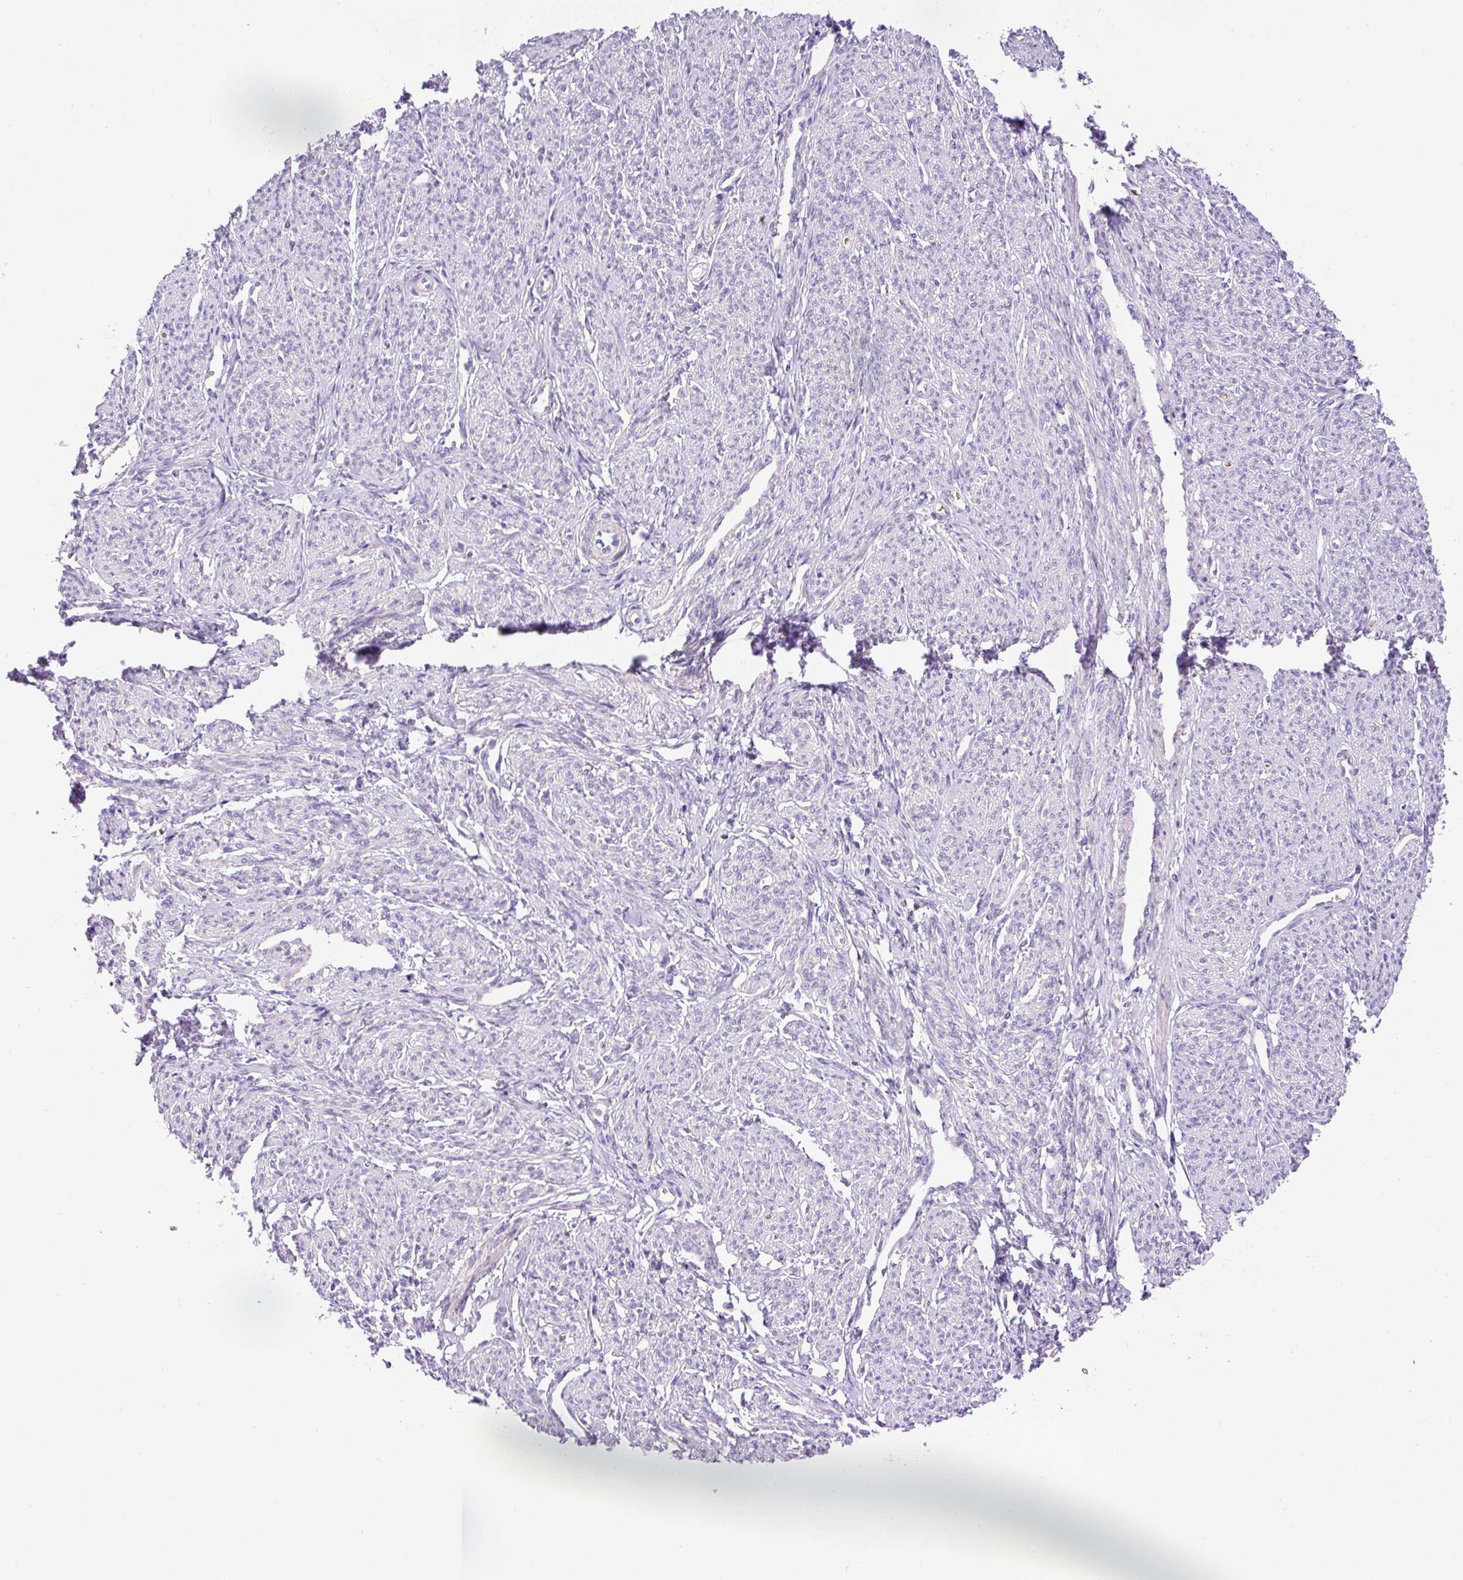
{"staining": {"intensity": "moderate", "quantity": "25%-75%", "location": "cytoplasmic/membranous"}, "tissue": "smooth muscle", "cell_type": "Smooth muscle cells", "image_type": "normal", "snomed": [{"axis": "morphology", "description": "Normal tissue, NOS"}, {"axis": "topography", "description": "Smooth muscle"}], "caption": "The photomicrograph exhibits a brown stain indicating the presence of a protein in the cytoplasmic/membranous of smooth muscle cells in smooth muscle. The protein of interest is shown in brown color, while the nuclei are stained blue.", "gene": "LHFPL5", "patient": {"sex": "female", "age": 65}}